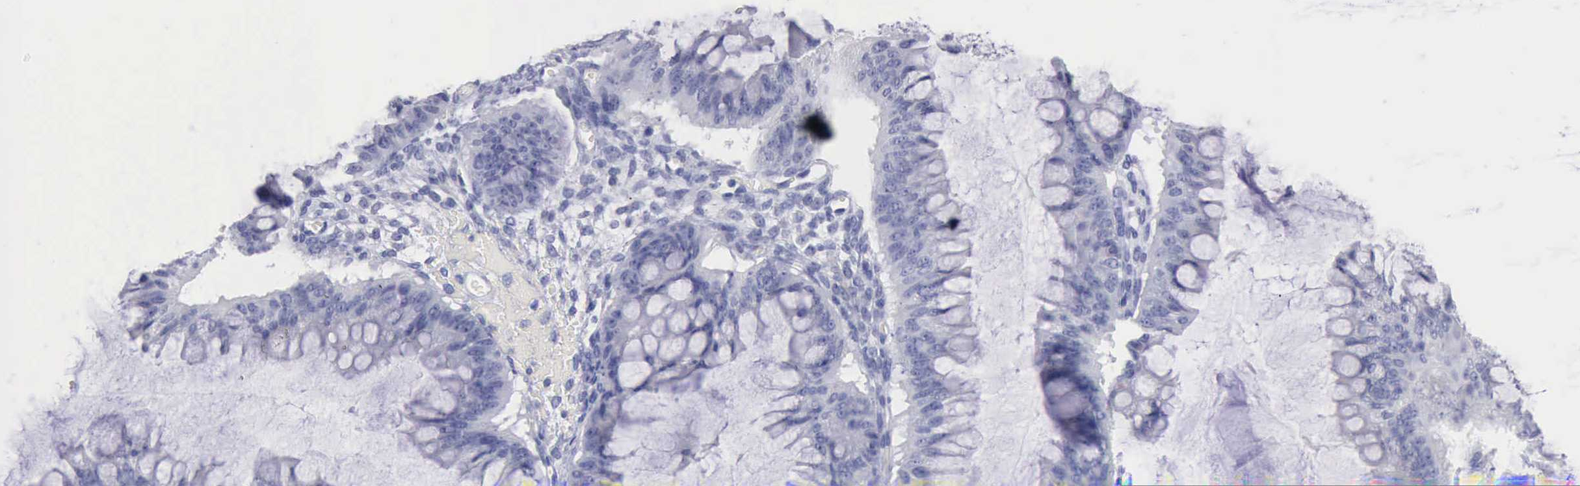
{"staining": {"intensity": "negative", "quantity": "none", "location": "none"}, "tissue": "ovarian cancer", "cell_type": "Tumor cells", "image_type": "cancer", "snomed": [{"axis": "morphology", "description": "Cystadenocarcinoma, mucinous, NOS"}, {"axis": "topography", "description": "Ovary"}], "caption": "Tumor cells are negative for protein expression in human ovarian cancer. Brightfield microscopy of immunohistochemistry (IHC) stained with DAB (3,3'-diaminobenzidine) (brown) and hematoxylin (blue), captured at high magnification.", "gene": "ANGEL1", "patient": {"sex": "female", "age": 73}}